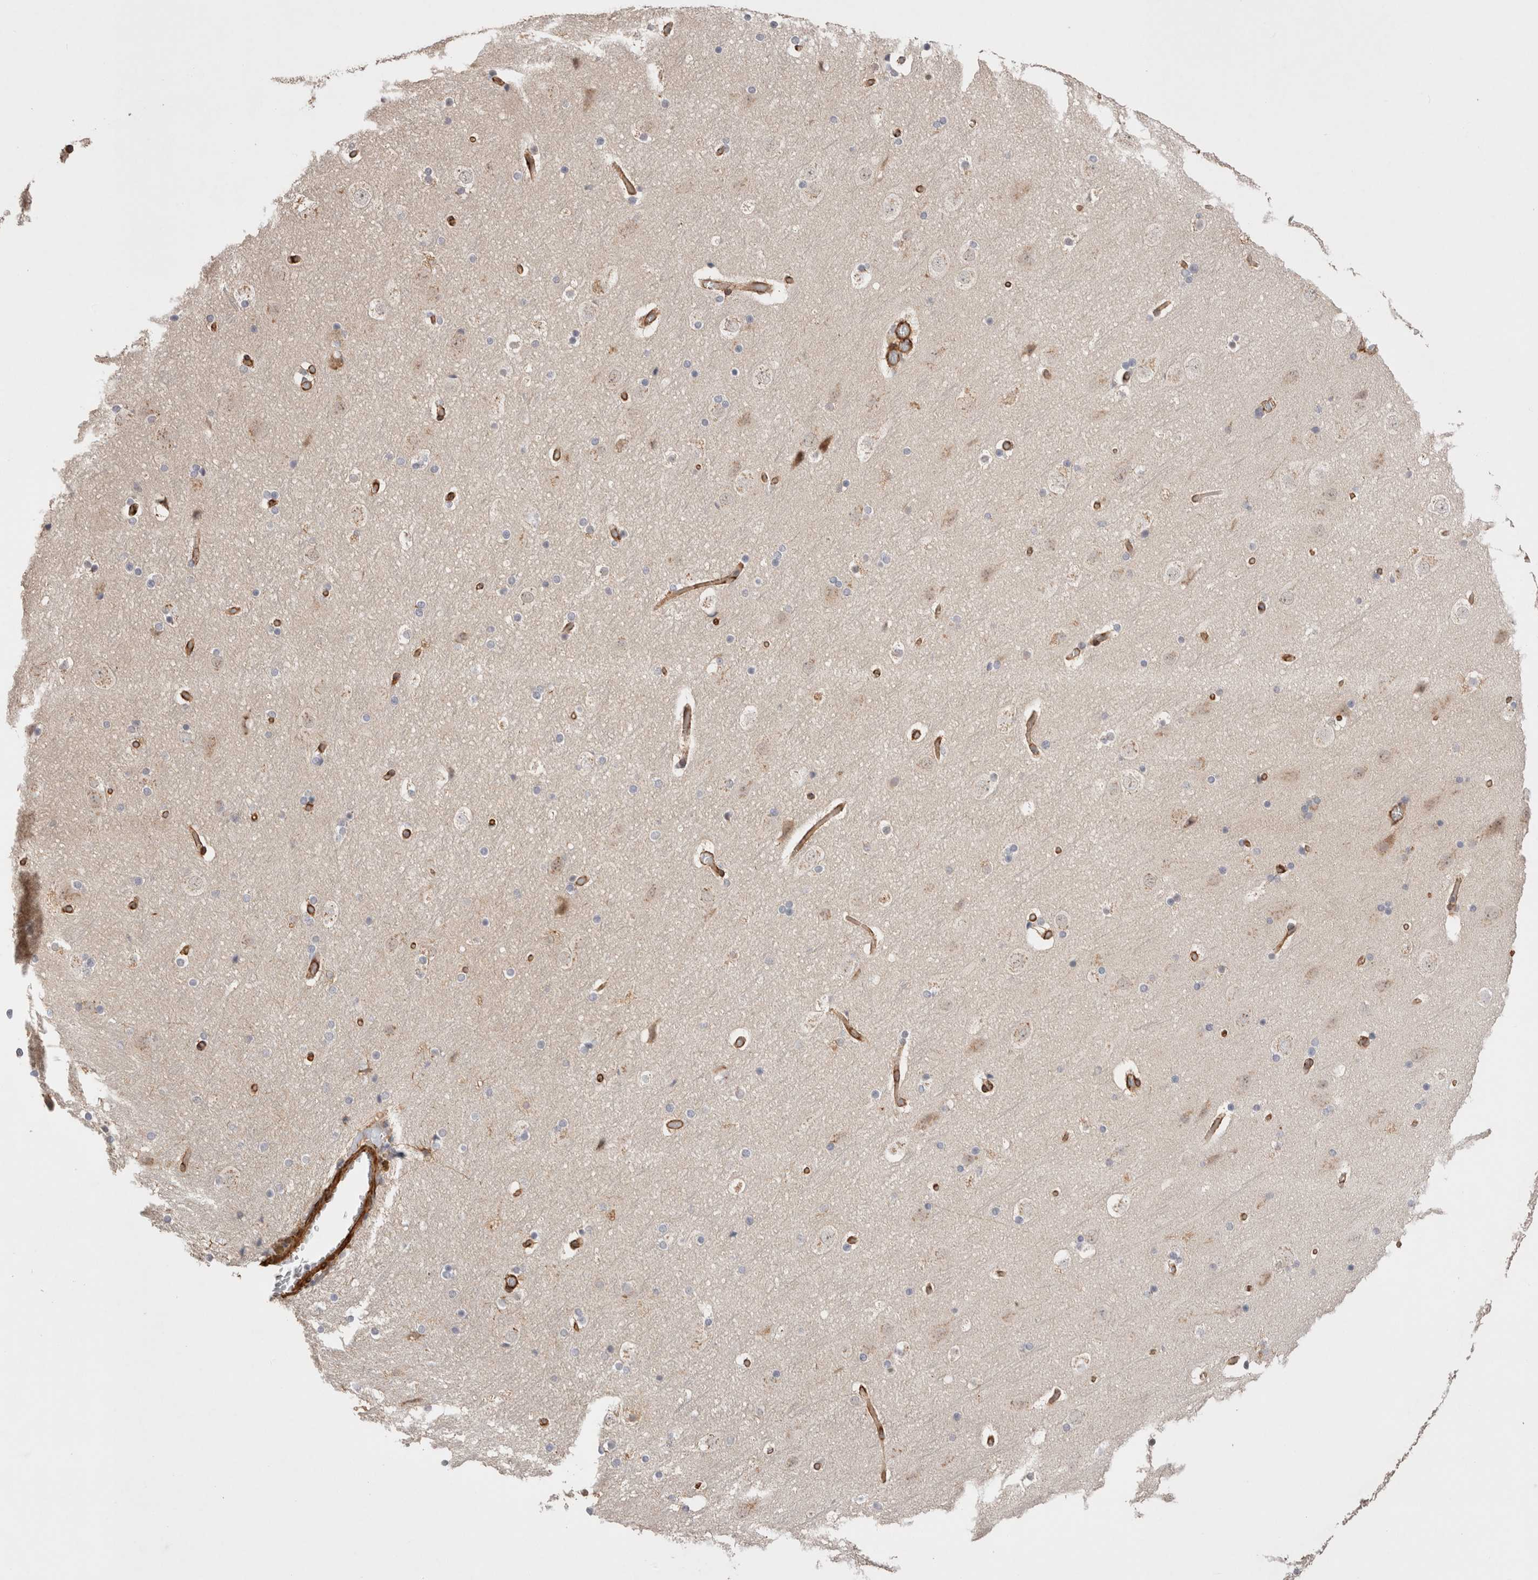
{"staining": {"intensity": "moderate", "quantity": ">75%", "location": "cytoplasmic/membranous"}, "tissue": "cerebral cortex", "cell_type": "Endothelial cells", "image_type": "normal", "snomed": [{"axis": "morphology", "description": "Normal tissue, NOS"}, {"axis": "topography", "description": "Cerebral cortex"}], "caption": "Protein staining reveals moderate cytoplasmic/membranous expression in approximately >75% of endothelial cells in unremarkable cerebral cortex. The staining was performed using DAB, with brown indicating positive protein expression. Nuclei are stained blue with hematoxylin.", "gene": "CAAP1", "patient": {"sex": "male", "age": 57}}